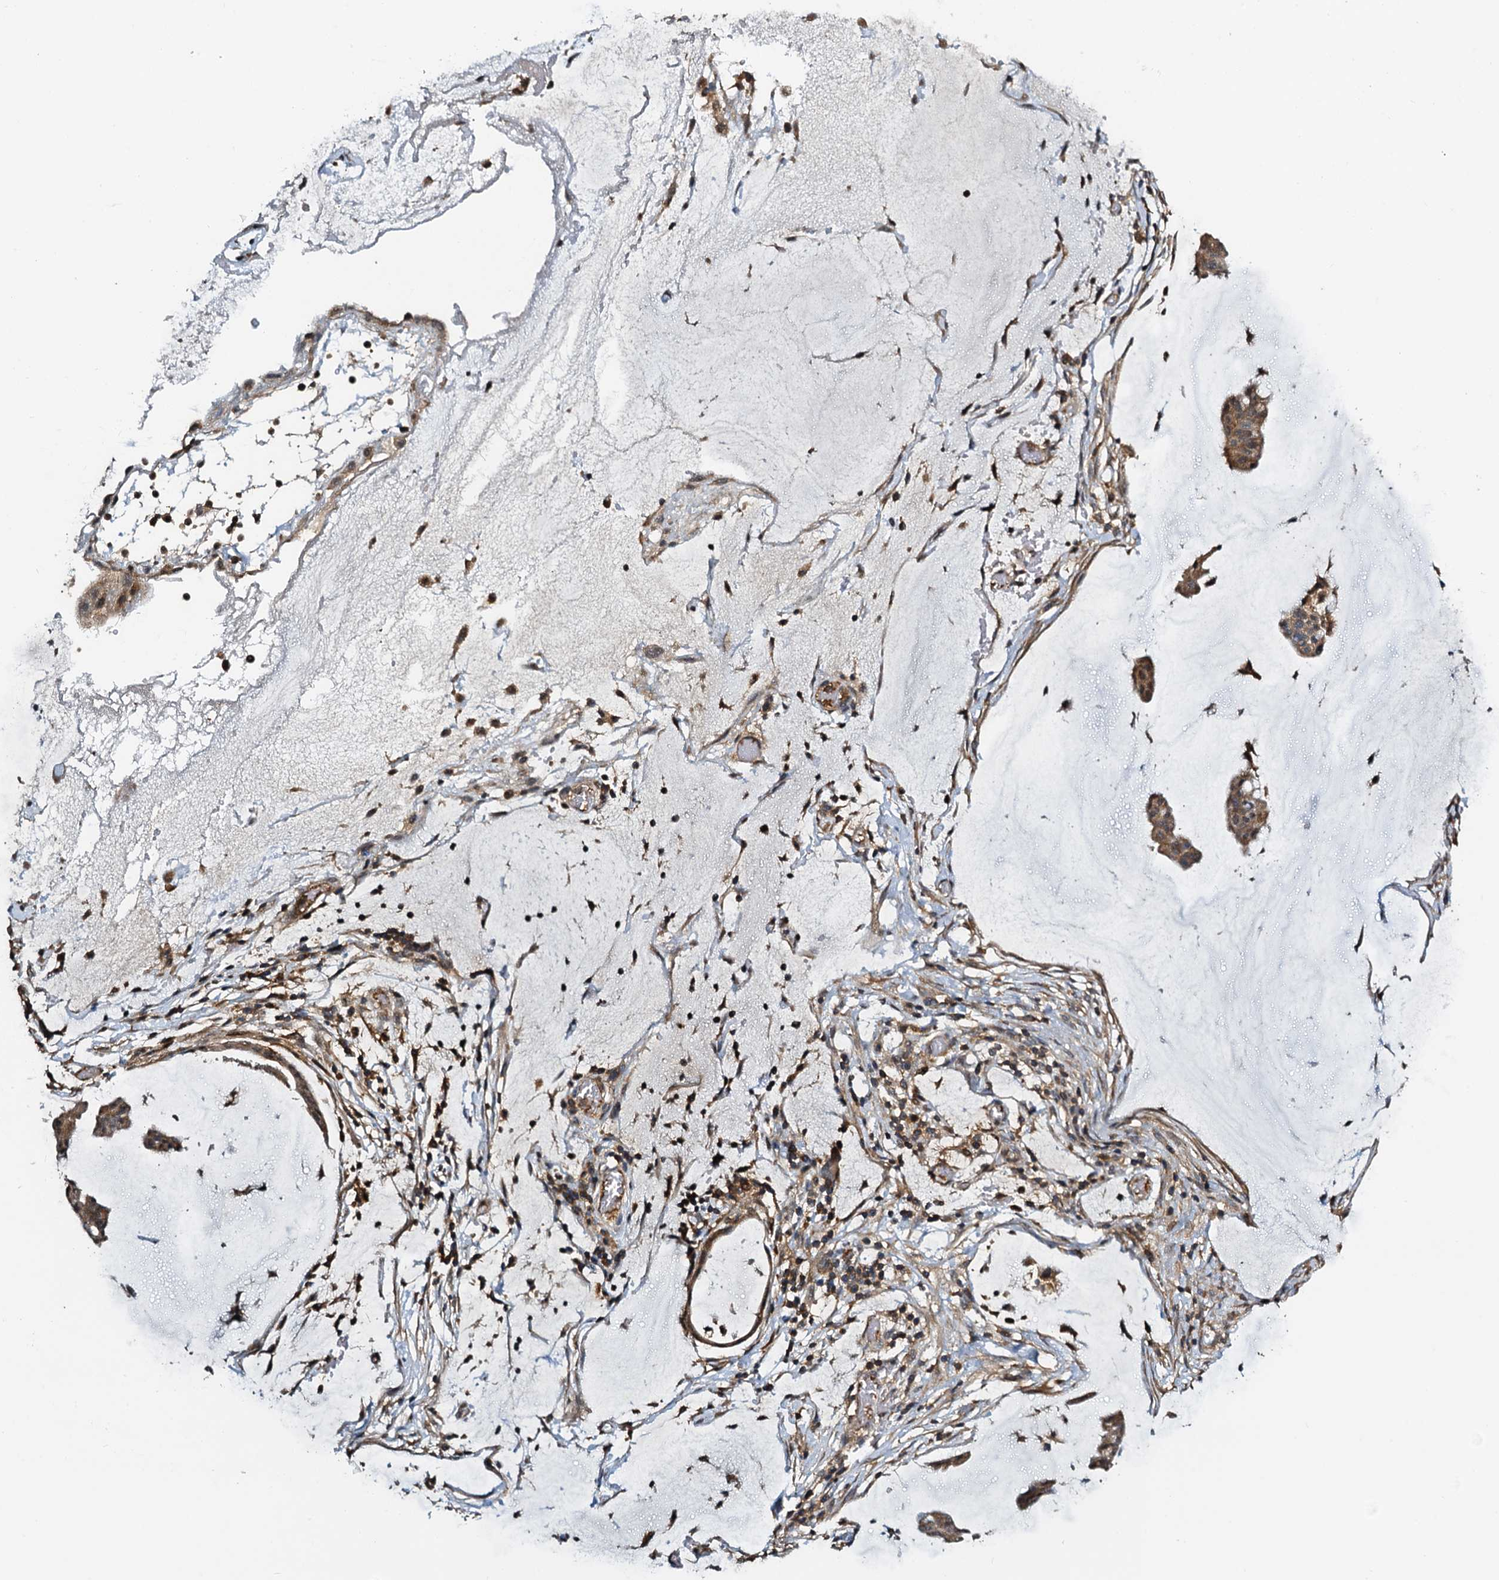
{"staining": {"intensity": "moderate", "quantity": ">75%", "location": "cytoplasmic/membranous"}, "tissue": "ovarian cancer", "cell_type": "Tumor cells", "image_type": "cancer", "snomed": [{"axis": "morphology", "description": "Cystadenocarcinoma, mucinous, NOS"}, {"axis": "topography", "description": "Ovary"}], "caption": "This histopathology image exhibits mucinous cystadenocarcinoma (ovarian) stained with IHC to label a protein in brown. The cytoplasmic/membranous of tumor cells show moderate positivity for the protein. Nuclei are counter-stained blue.", "gene": "DUOXA1", "patient": {"sex": "female", "age": 73}}